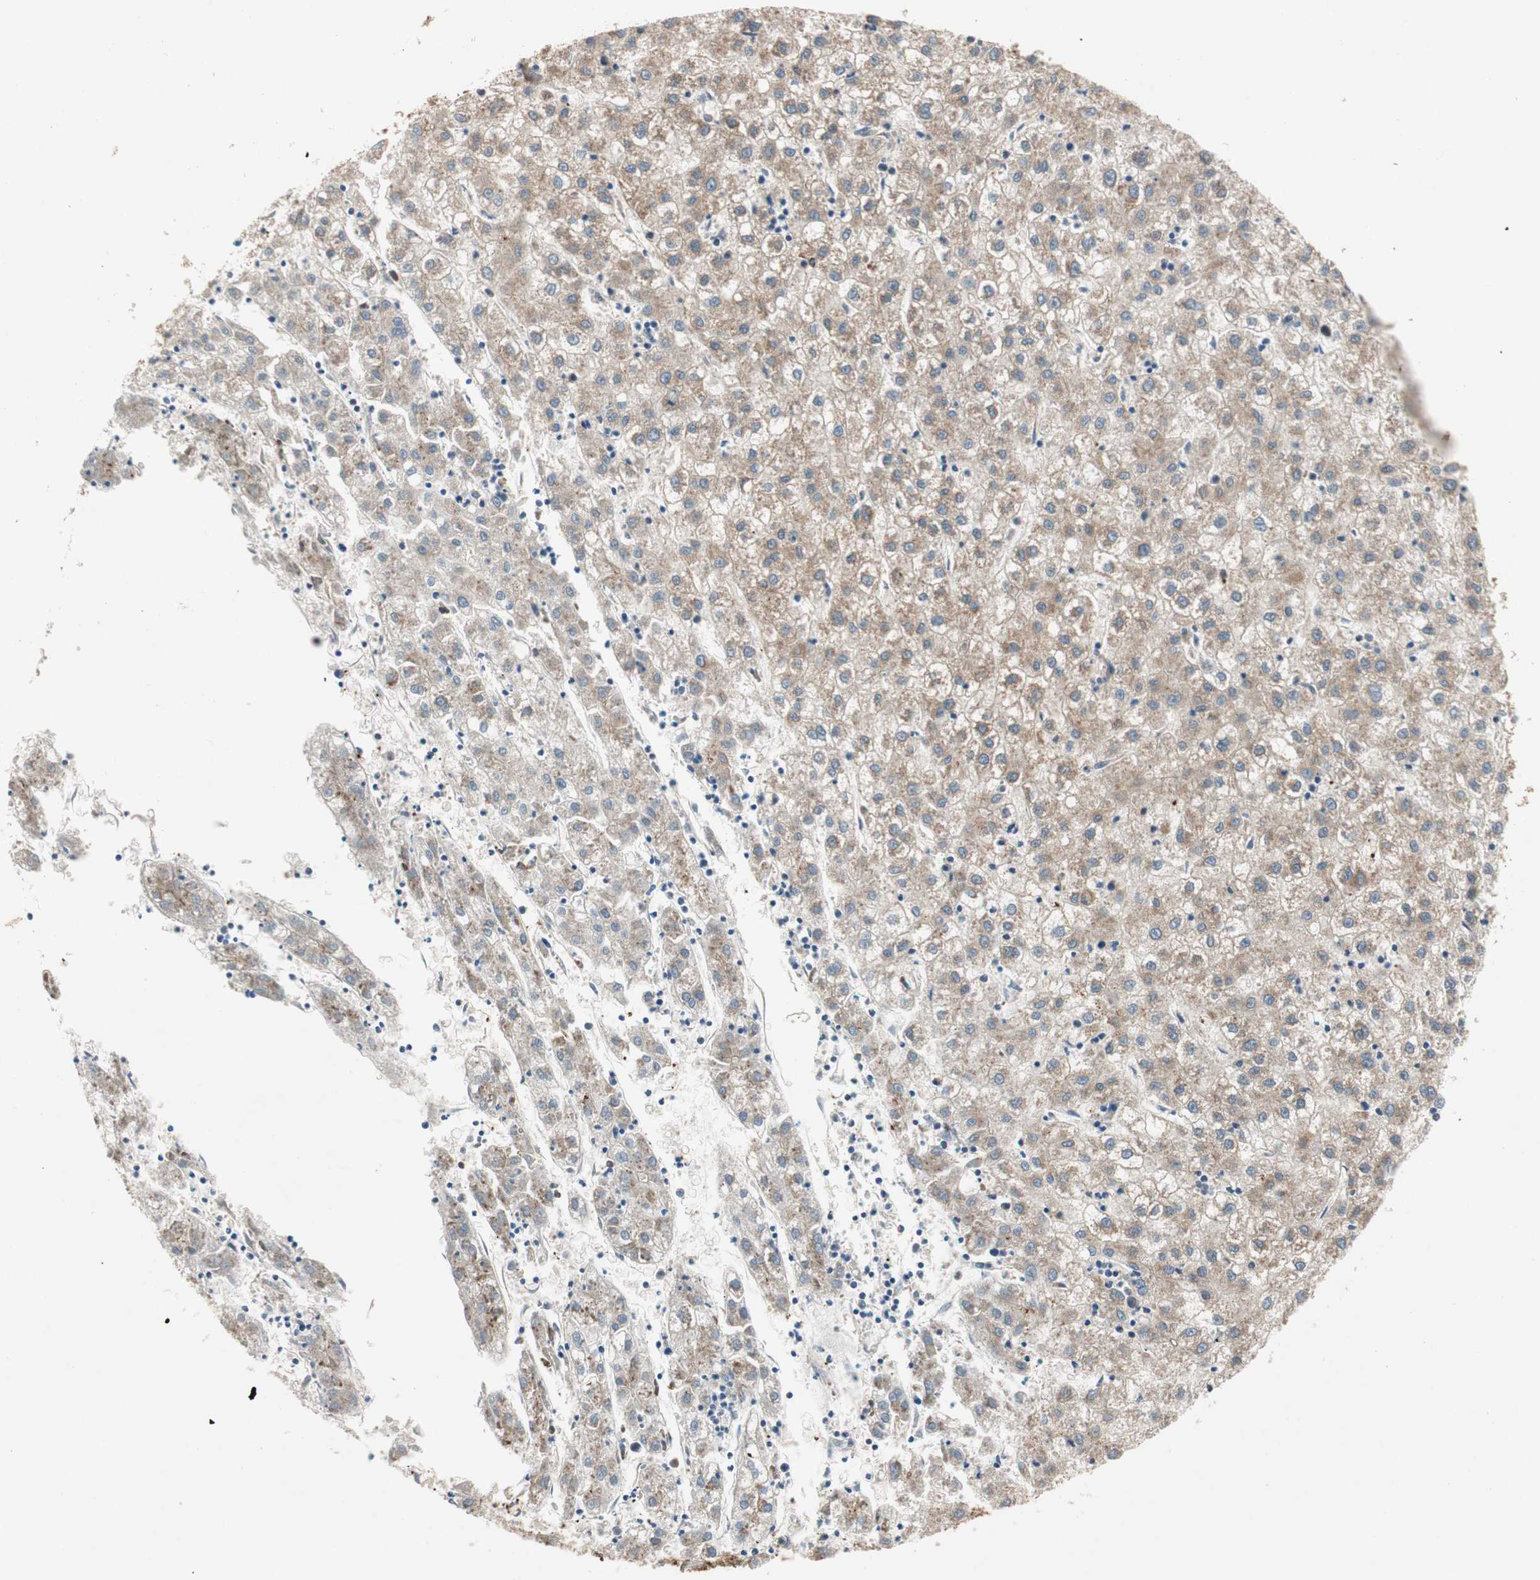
{"staining": {"intensity": "moderate", "quantity": ">75%", "location": "cytoplasmic/membranous"}, "tissue": "liver cancer", "cell_type": "Tumor cells", "image_type": "cancer", "snomed": [{"axis": "morphology", "description": "Carcinoma, Hepatocellular, NOS"}, {"axis": "topography", "description": "Liver"}], "caption": "This is a photomicrograph of immunohistochemistry staining of liver cancer, which shows moderate positivity in the cytoplasmic/membranous of tumor cells.", "gene": "AKAP1", "patient": {"sex": "male", "age": 72}}